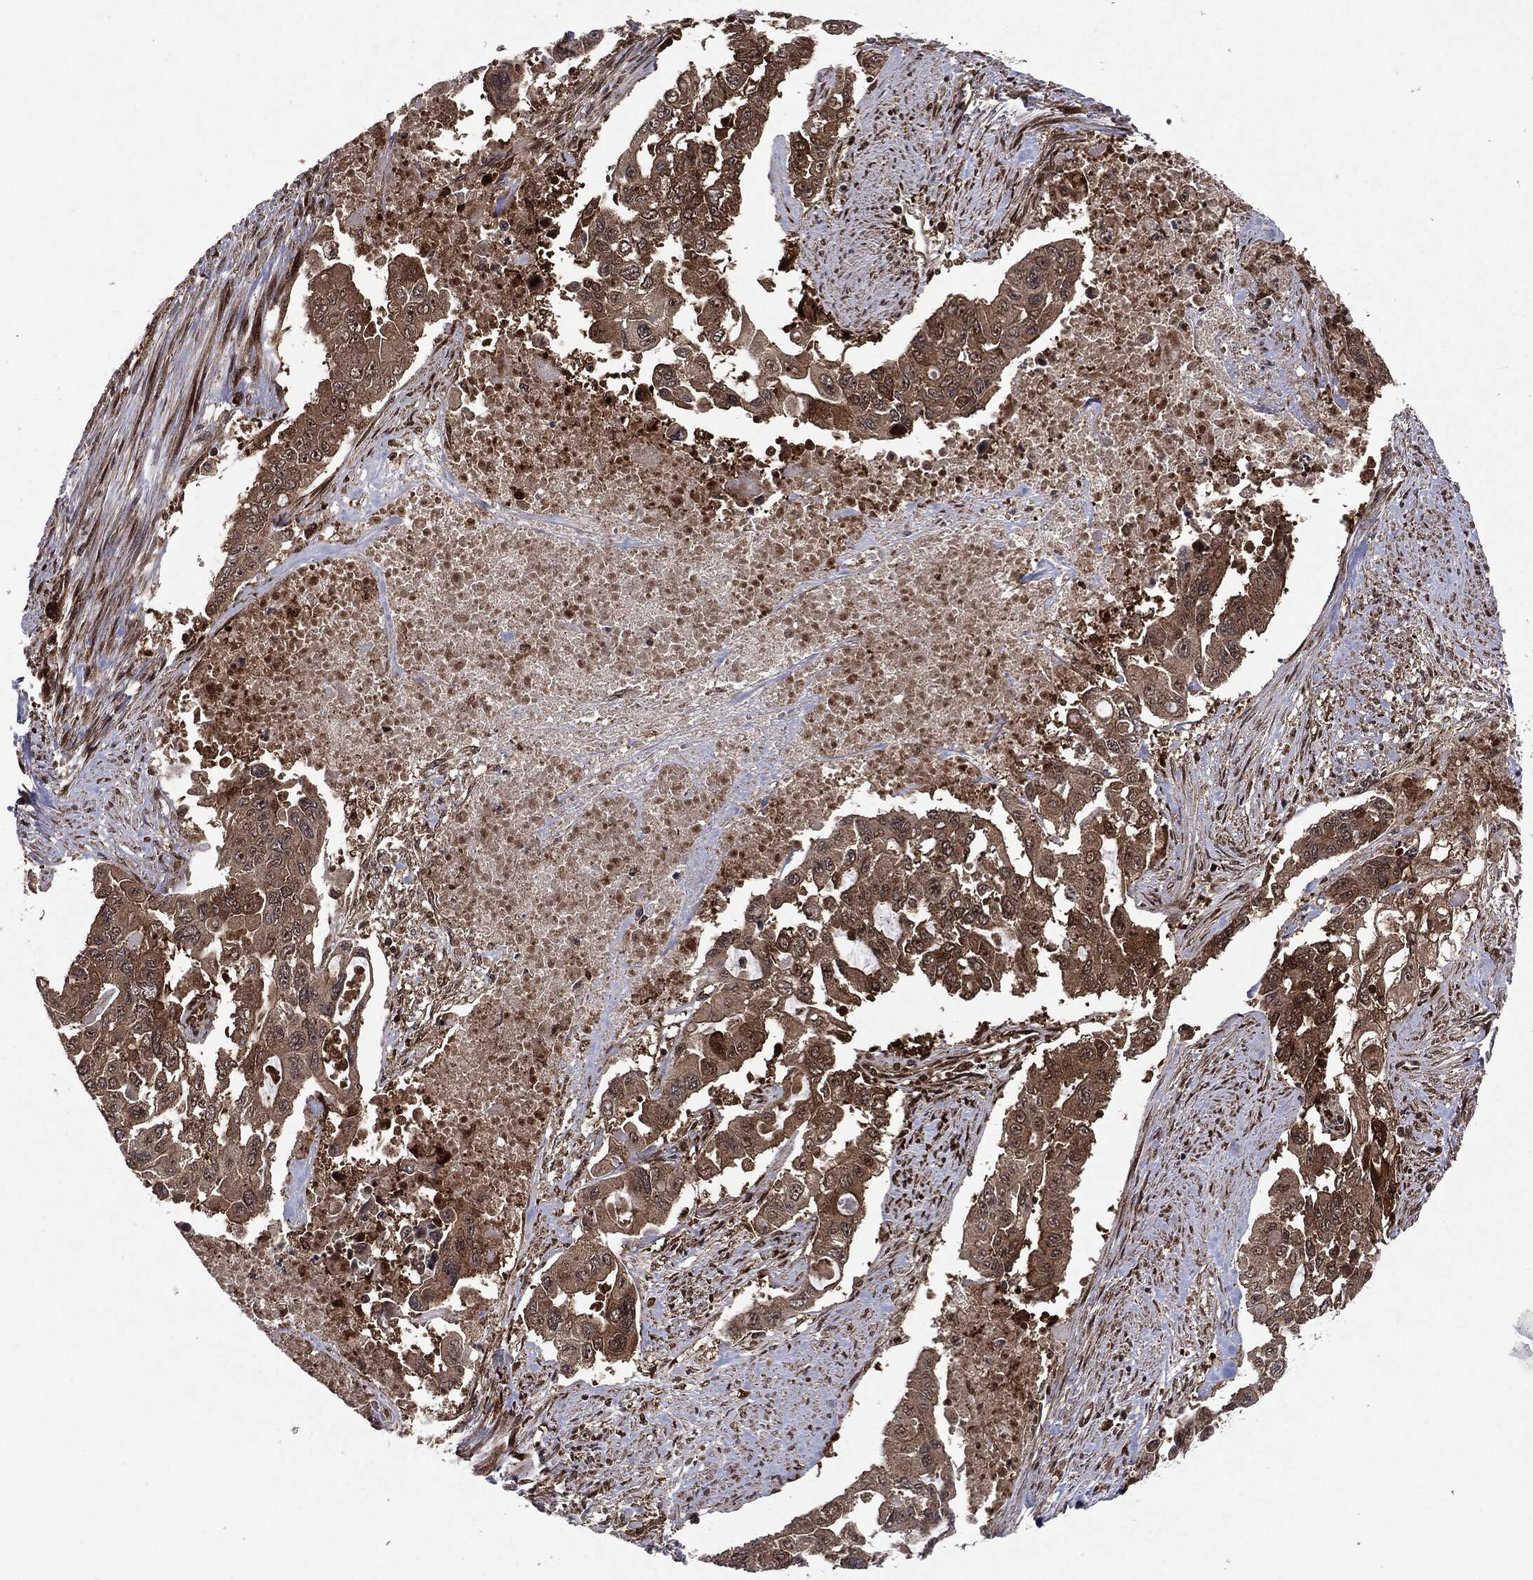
{"staining": {"intensity": "weak", "quantity": ">75%", "location": "cytoplasmic/membranous"}, "tissue": "endometrial cancer", "cell_type": "Tumor cells", "image_type": "cancer", "snomed": [{"axis": "morphology", "description": "Adenocarcinoma, NOS"}, {"axis": "topography", "description": "Uterus"}], "caption": "IHC (DAB) staining of human endometrial cancer (adenocarcinoma) exhibits weak cytoplasmic/membranous protein expression in about >75% of tumor cells.", "gene": "OTUB1", "patient": {"sex": "female", "age": 59}}